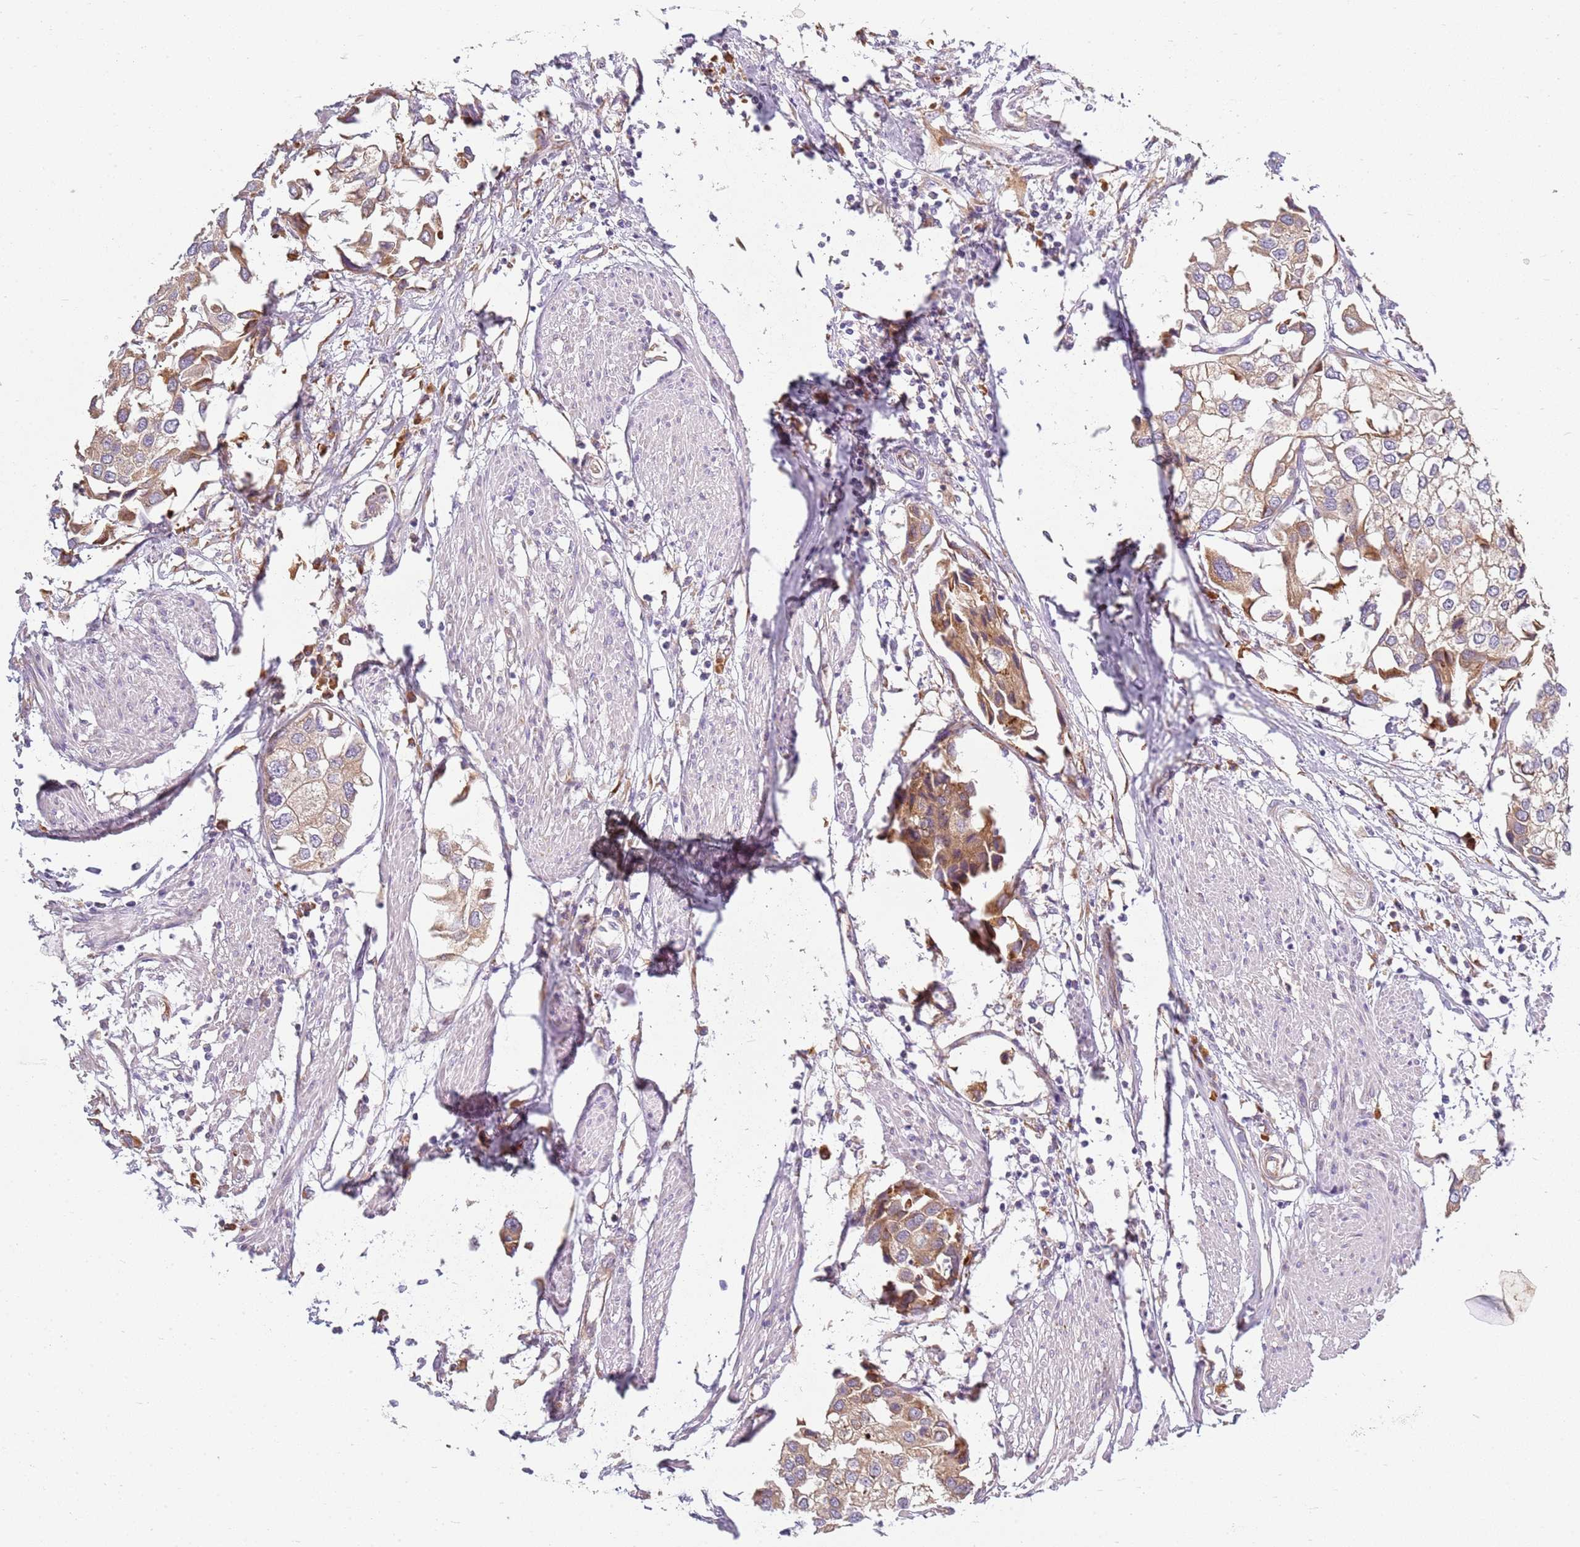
{"staining": {"intensity": "moderate", "quantity": "25%-75%", "location": "cytoplasmic/membranous"}, "tissue": "urothelial cancer", "cell_type": "Tumor cells", "image_type": "cancer", "snomed": [{"axis": "morphology", "description": "Urothelial carcinoma, High grade"}, {"axis": "topography", "description": "Urinary bladder"}], "caption": "Human high-grade urothelial carcinoma stained with a brown dye displays moderate cytoplasmic/membranous positive expression in approximately 25%-75% of tumor cells.", "gene": "RPS28", "patient": {"sex": "male", "age": 64}}